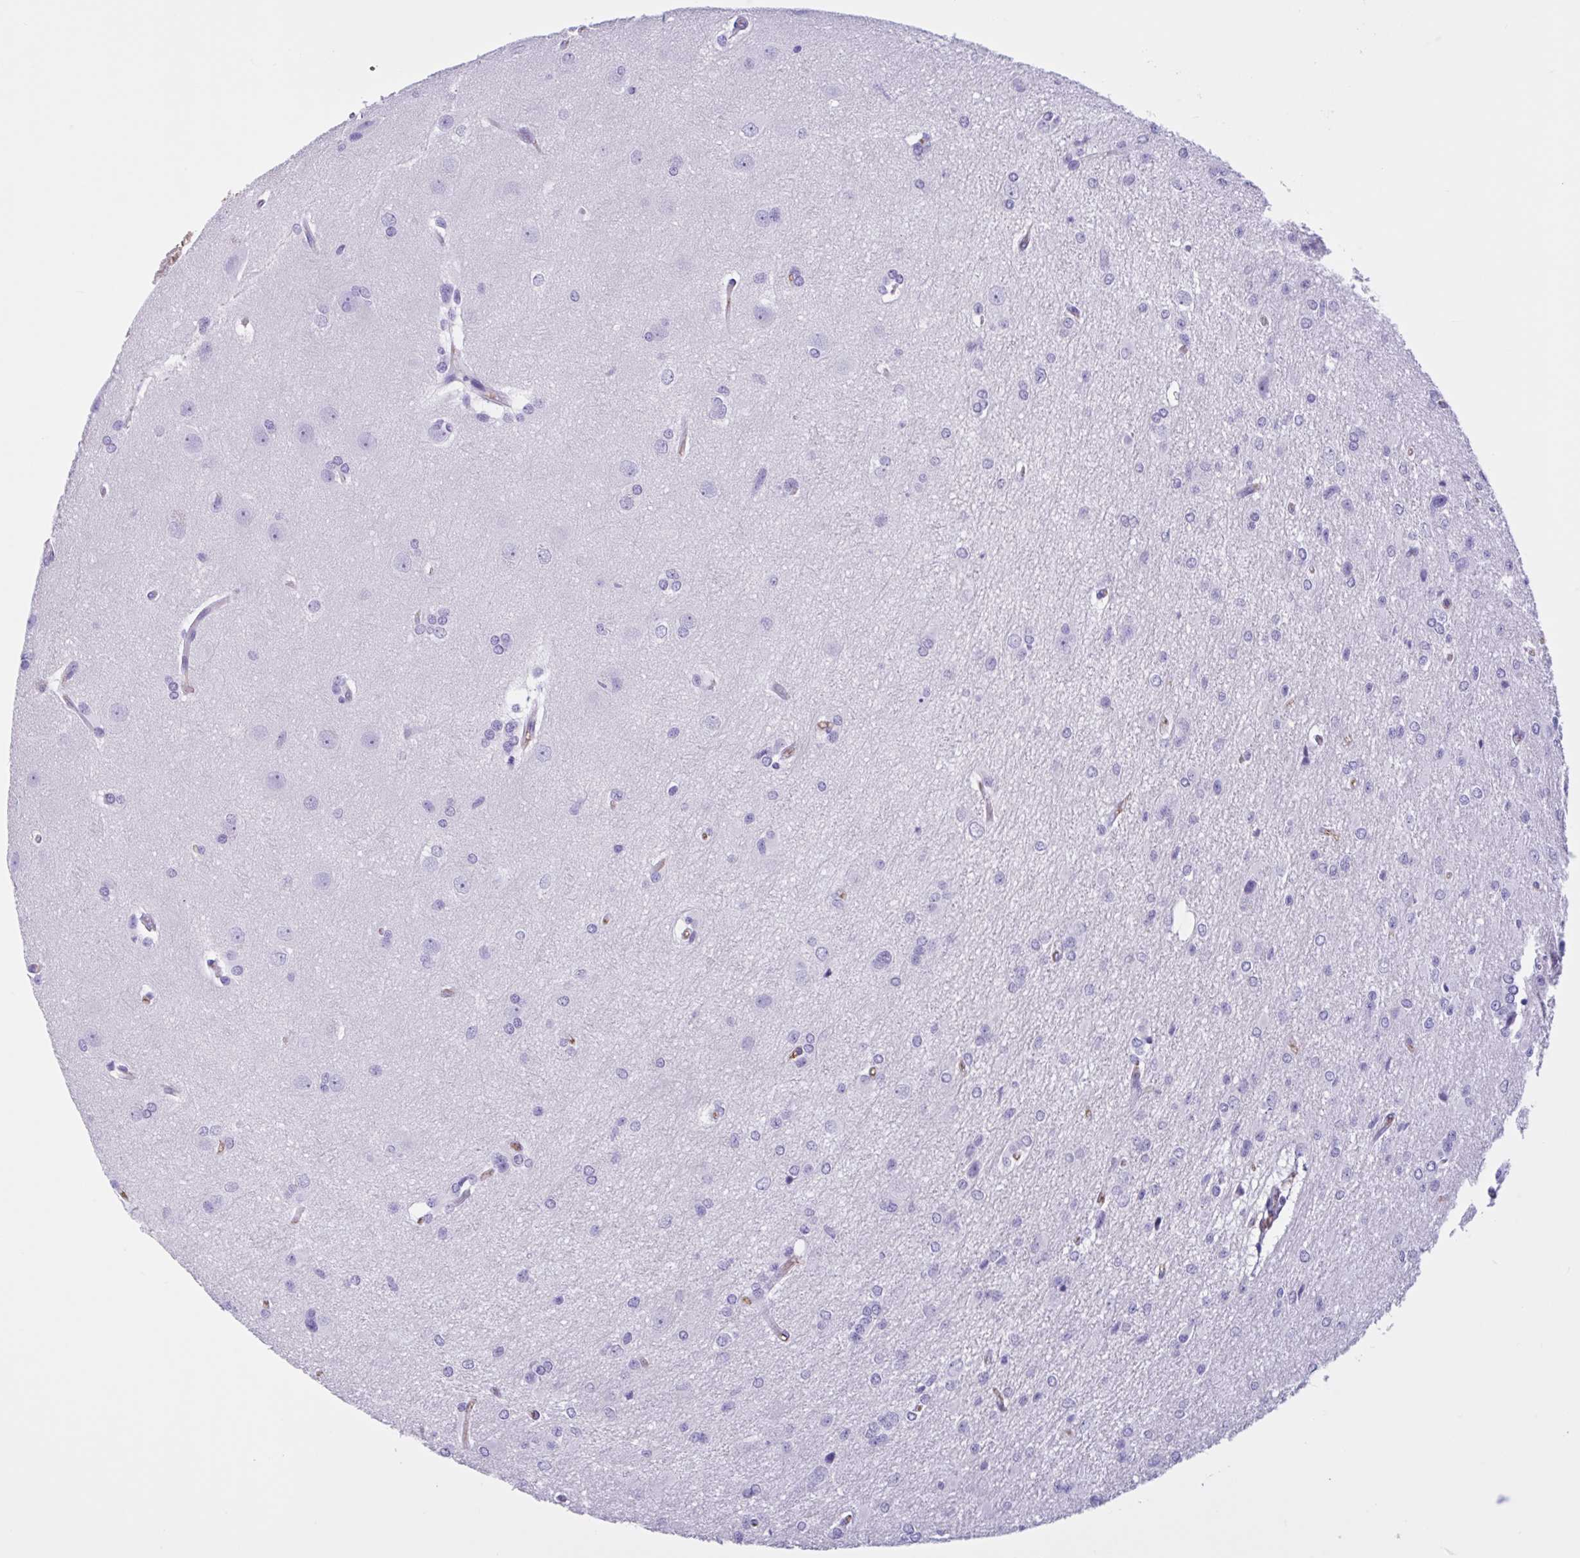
{"staining": {"intensity": "negative", "quantity": "none", "location": "none"}, "tissue": "glioma", "cell_type": "Tumor cells", "image_type": "cancer", "snomed": [{"axis": "morphology", "description": "Glioma, malignant, Low grade"}, {"axis": "topography", "description": "Brain"}], "caption": "A micrograph of human glioma is negative for staining in tumor cells.", "gene": "LARGE2", "patient": {"sex": "male", "age": 26}}